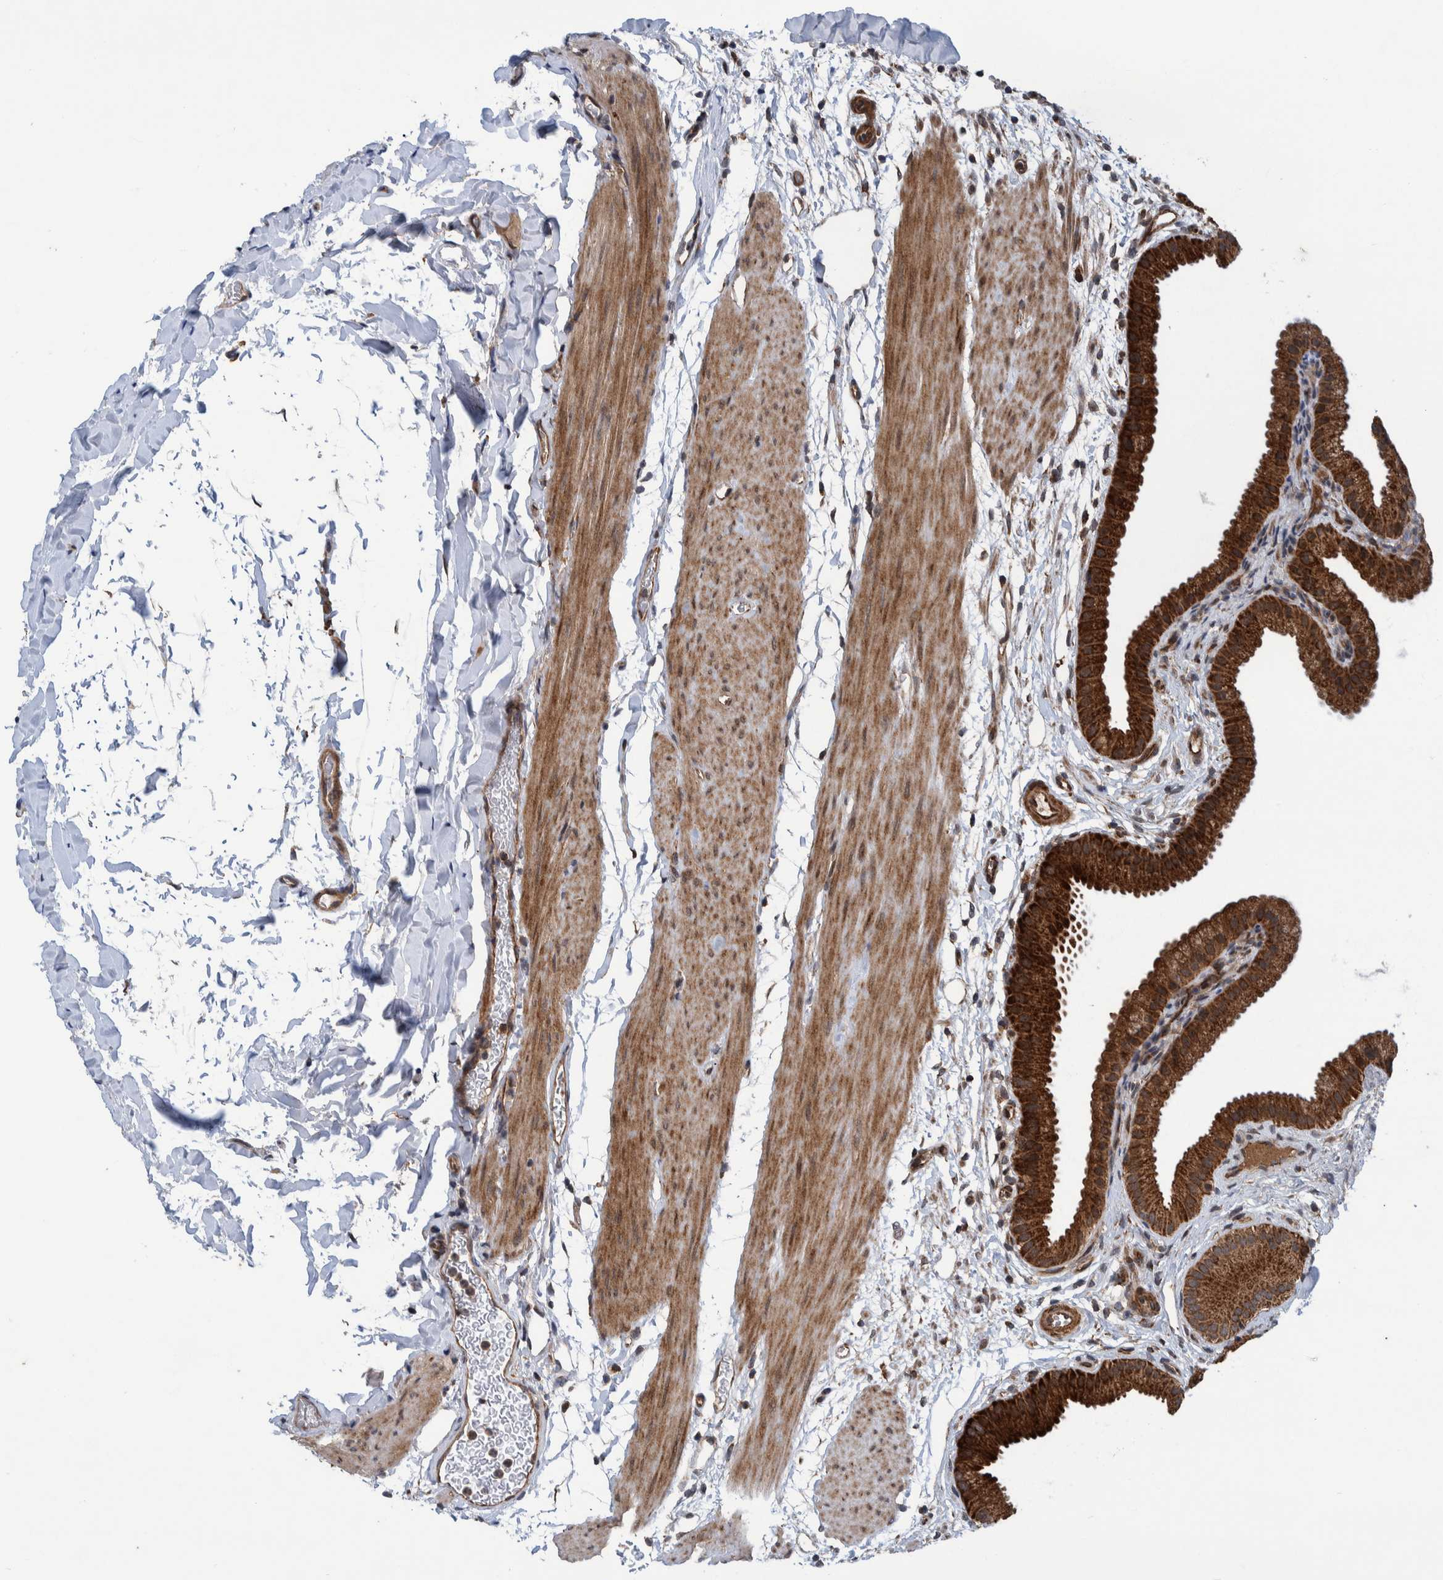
{"staining": {"intensity": "strong", "quantity": ">75%", "location": "cytoplasmic/membranous"}, "tissue": "gallbladder", "cell_type": "Glandular cells", "image_type": "normal", "snomed": [{"axis": "morphology", "description": "Normal tissue, NOS"}, {"axis": "topography", "description": "Gallbladder"}], "caption": "This is an image of IHC staining of benign gallbladder, which shows strong positivity in the cytoplasmic/membranous of glandular cells.", "gene": "MRPS7", "patient": {"sex": "female", "age": 64}}